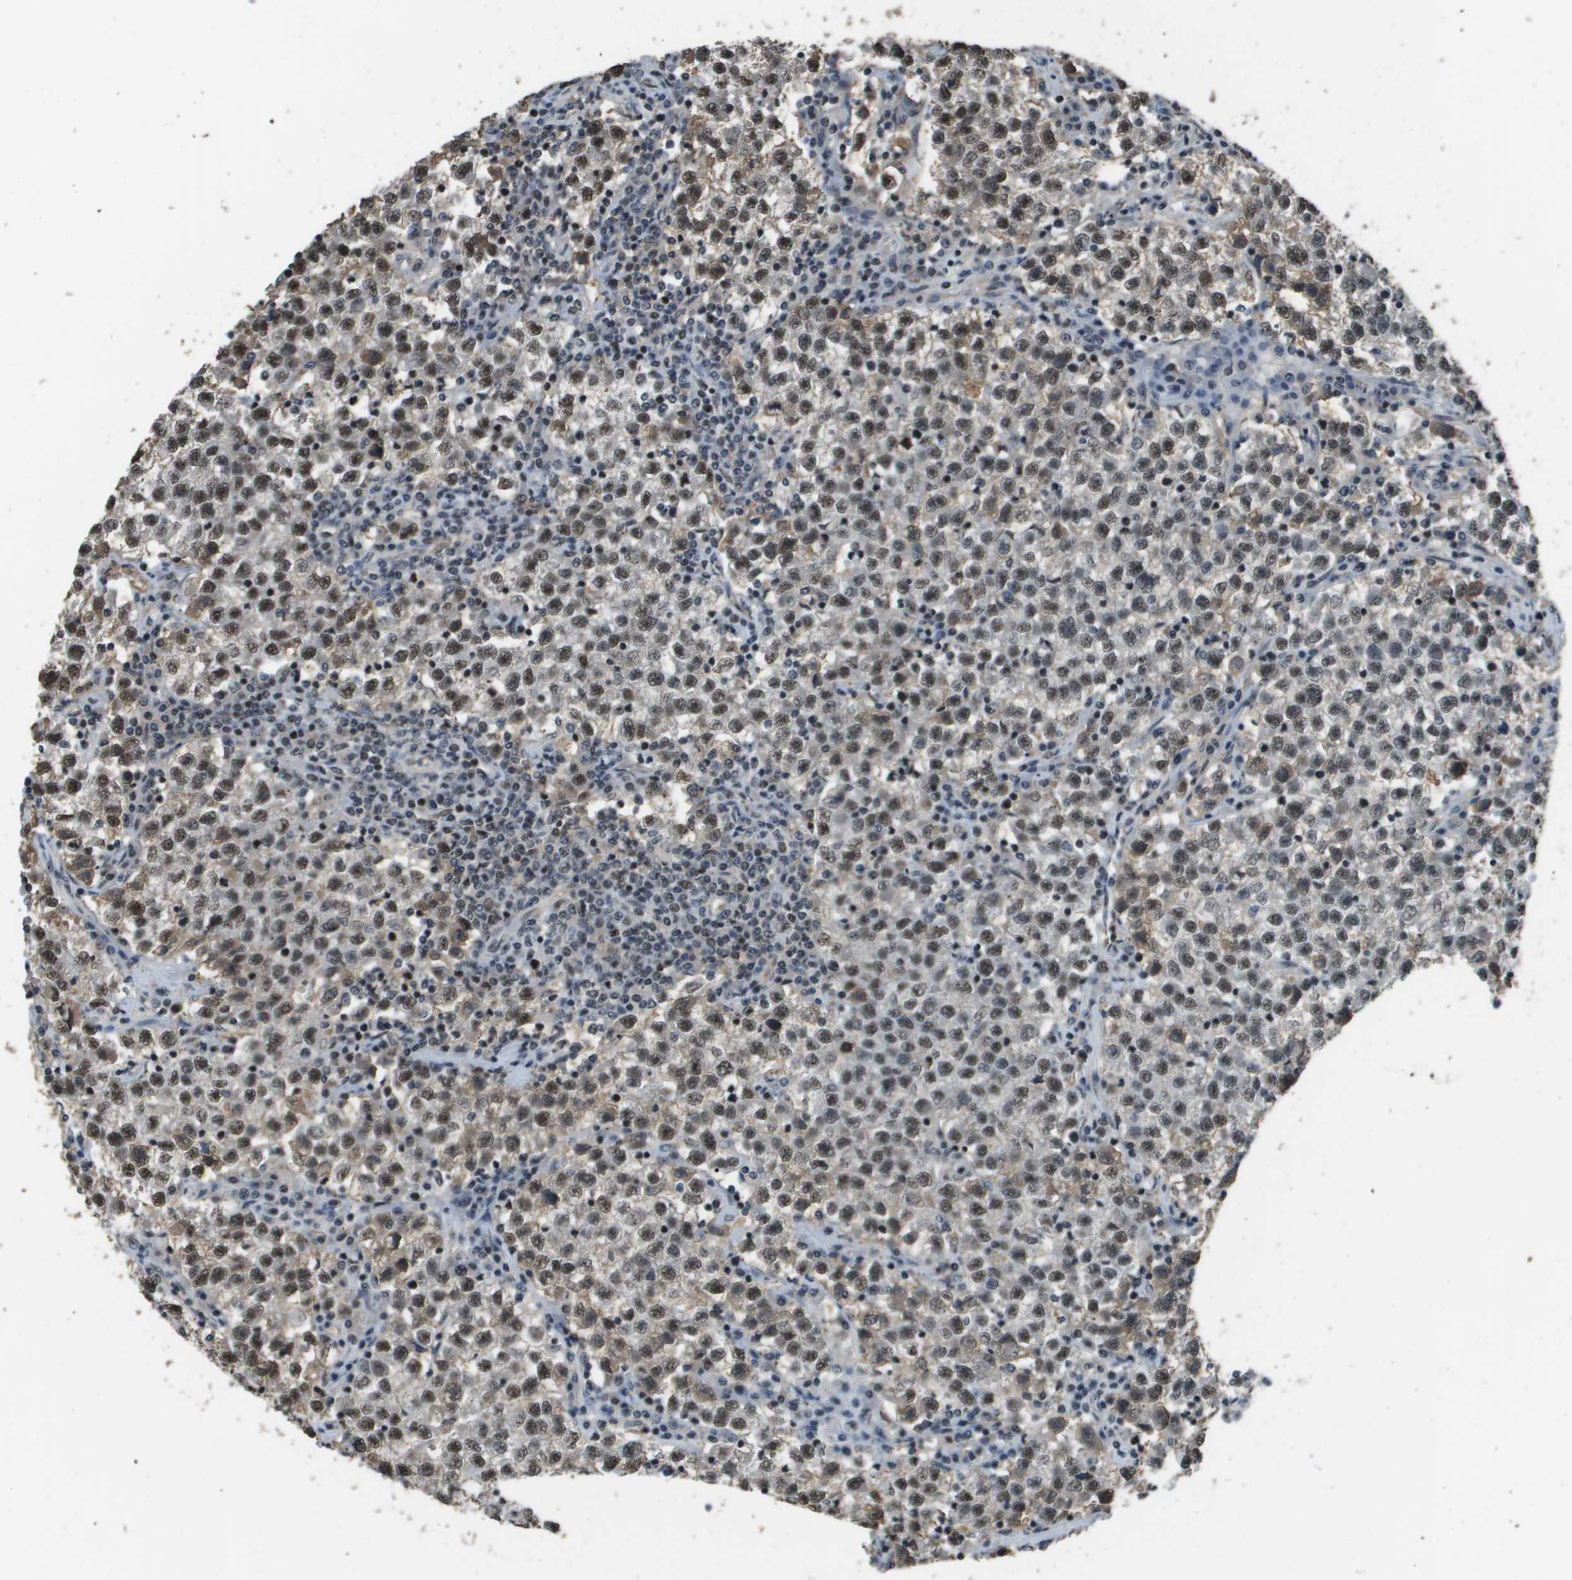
{"staining": {"intensity": "moderate", "quantity": ">75%", "location": "nuclear"}, "tissue": "testis cancer", "cell_type": "Tumor cells", "image_type": "cancer", "snomed": [{"axis": "morphology", "description": "Seminoma, NOS"}, {"axis": "topography", "description": "Testis"}], "caption": "Testis seminoma stained with a protein marker demonstrates moderate staining in tumor cells.", "gene": "THRAP3", "patient": {"sex": "male", "age": 22}}